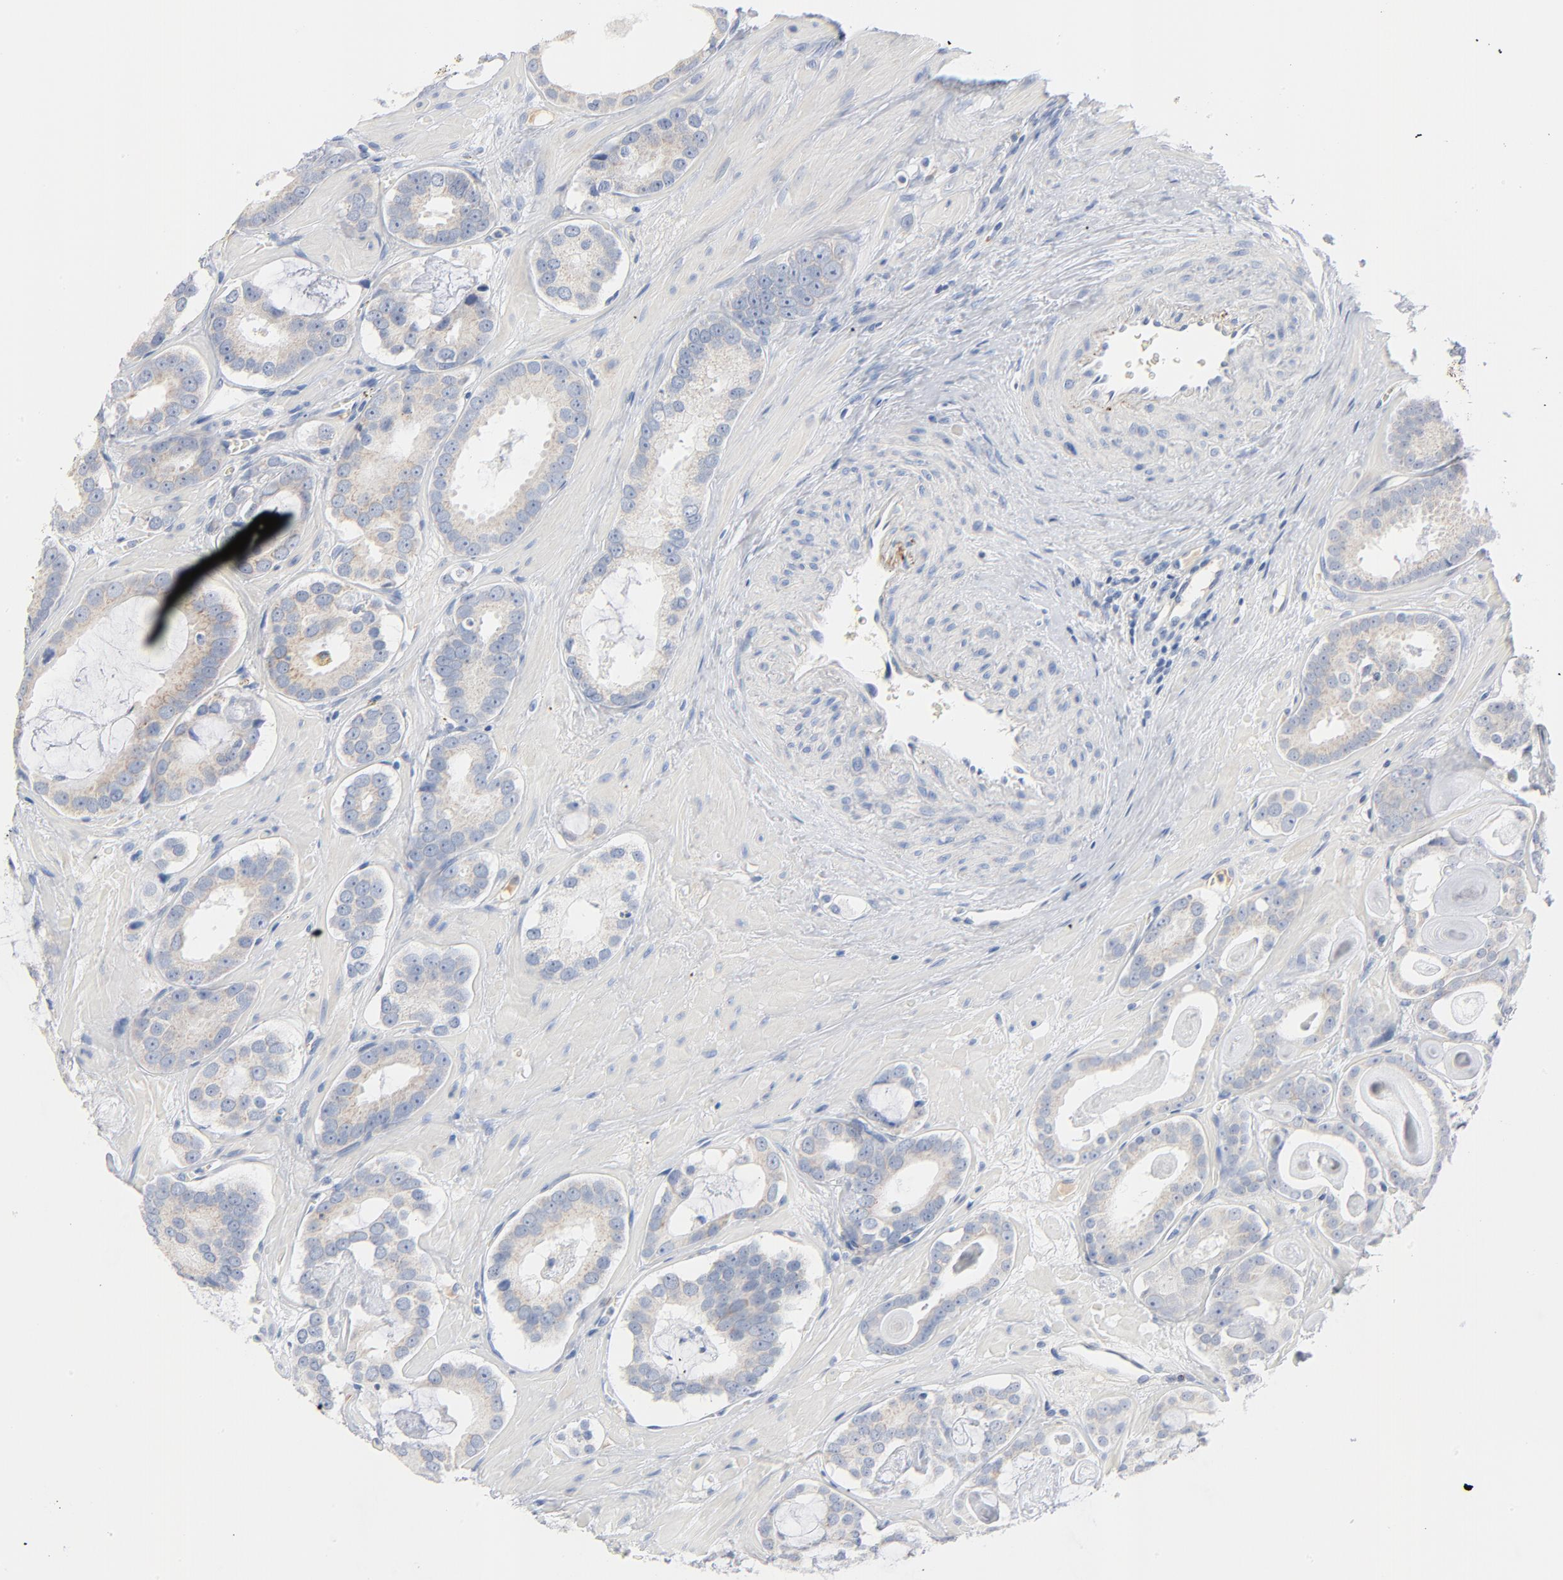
{"staining": {"intensity": "negative", "quantity": "none", "location": "none"}, "tissue": "prostate cancer", "cell_type": "Tumor cells", "image_type": "cancer", "snomed": [{"axis": "morphology", "description": "Adenocarcinoma, Low grade"}, {"axis": "topography", "description": "Prostate"}], "caption": "Tumor cells show no significant expression in prostate cancer (adenocarcinoma (low-grade)).", "gene": "GZMB", "patient": {"sex": "male", "age": 57}}